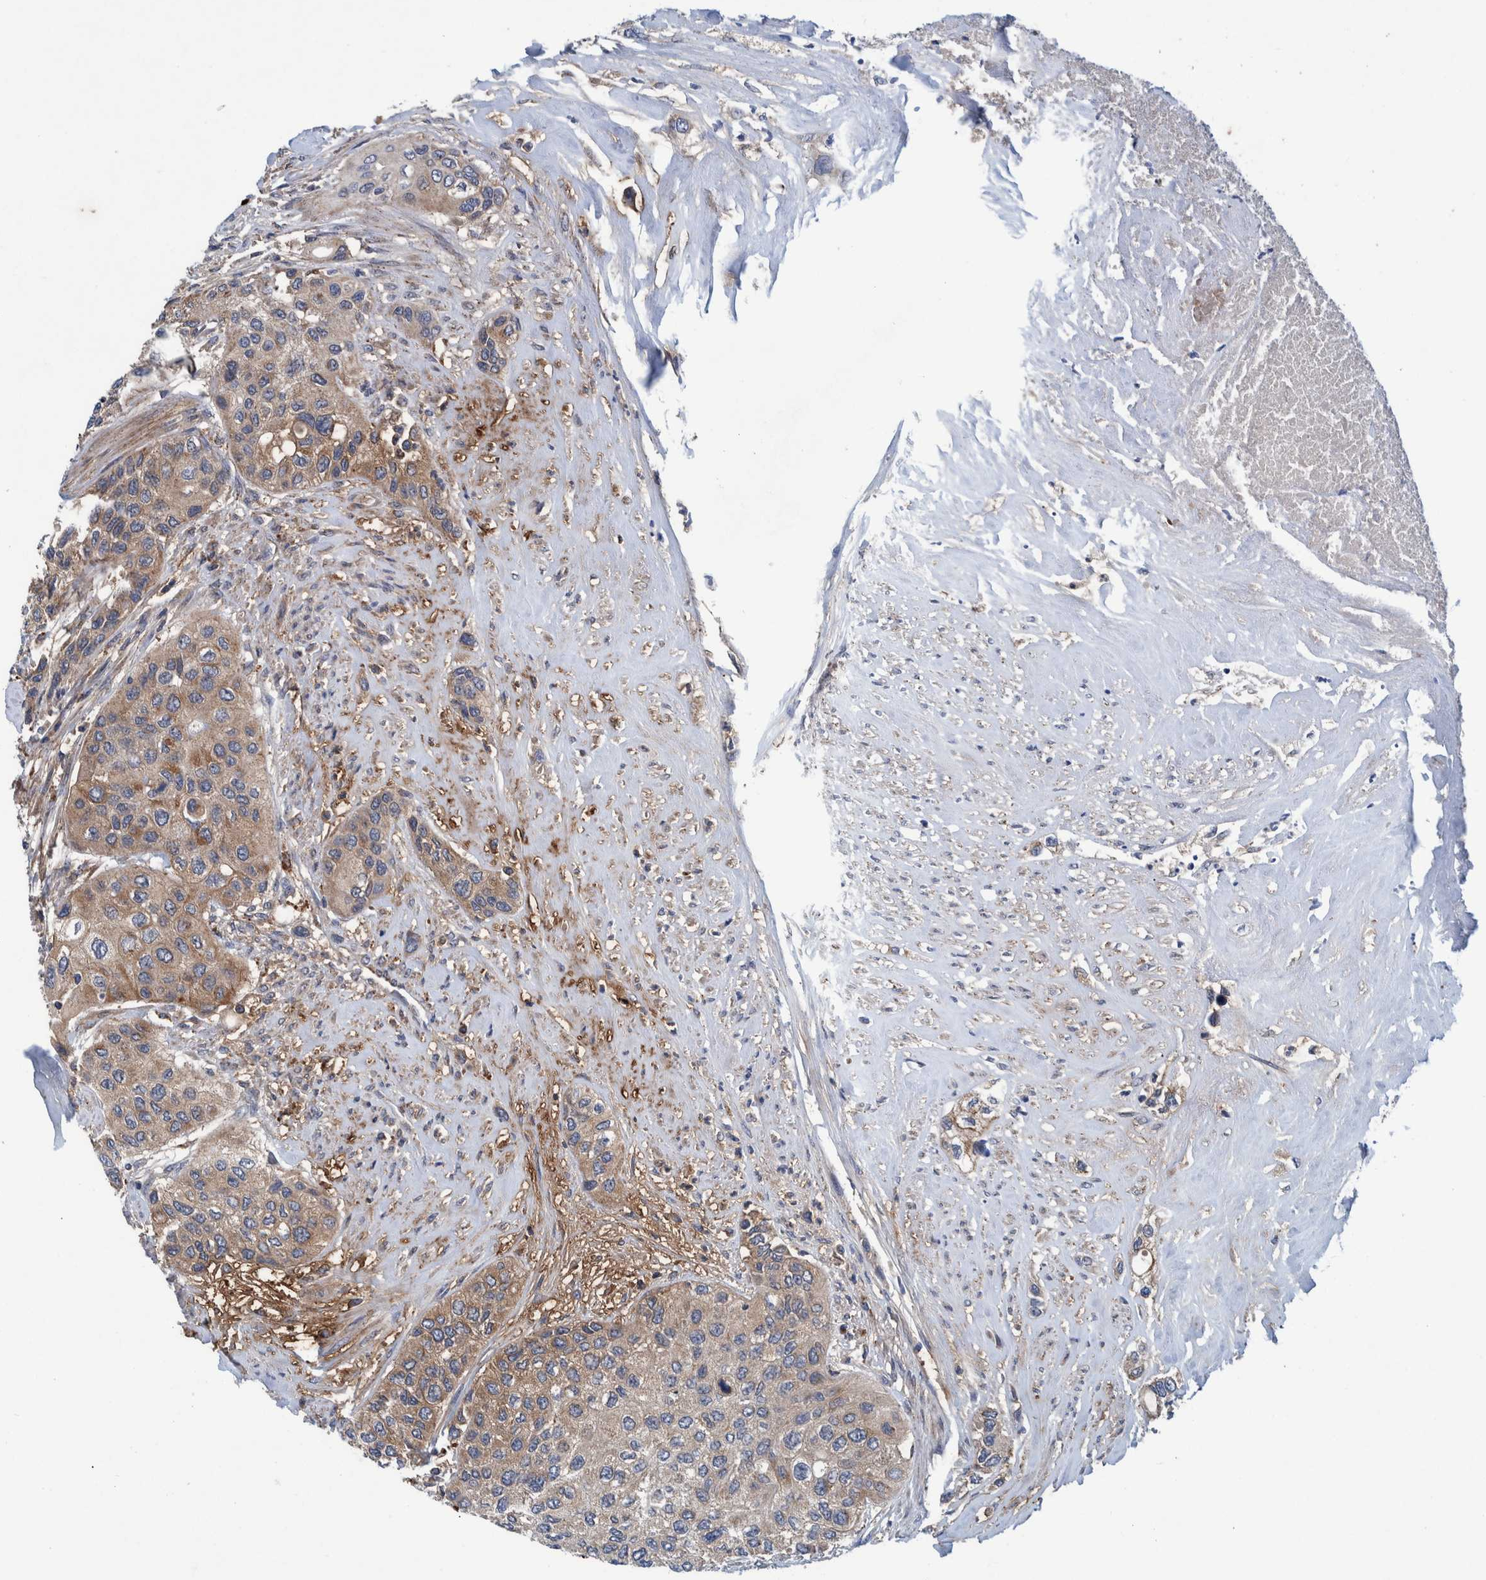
{"staining": {"intensity": "moderate", "quantity": ">75%", "location": "cytoplasmic/membranous"}, "tissue": "urothelial cancer", "cell_type": "Tumor cells", "image_type": "cancer", "snomed": [{"axis": "morphology", "description": "Urothelial carcinoma, High grade"}, {"axis": "topography", "description": "Urinary bladder"}], "caption": "Human urothelial carcinoma (high-grade) stained with a brown dye displays moderate cytoplasmic/membranous positive expression in approximately >75% of tumor cells.", "gene": "ITIH3", "patient": {"sex": "female", "age": 56}}